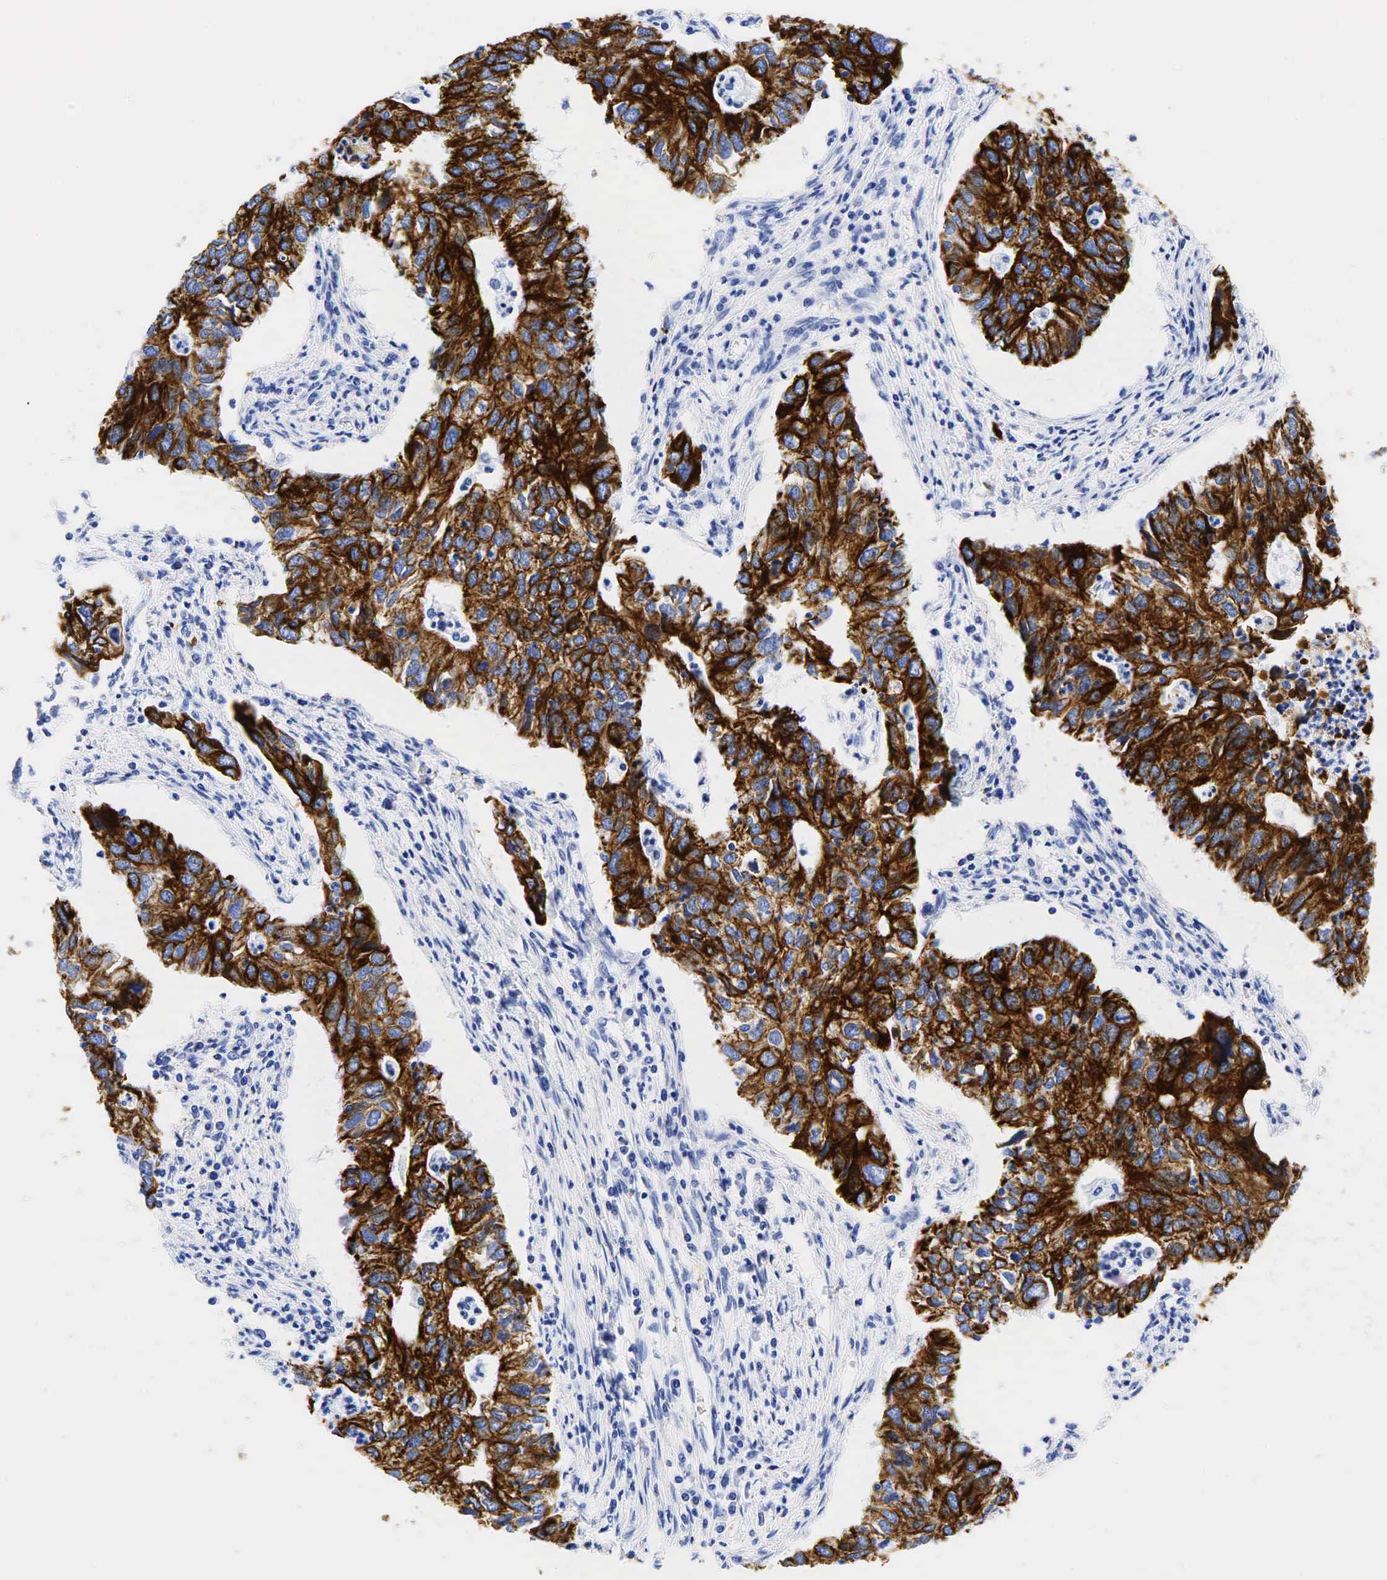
{"staining": {"intensity": "strong", "quantity": ">75%", "location": "cytoplasmic/membranous"}, "tissue": "lung cancer", "cell_type": "Tumor cells", "image_type": "cancer", "snomed": [{"axis": "morphology", "description": "Adenocarcinoma, NOS"}, {"axis": "topography", "description": "Lung"}], "caption": "Brown immunohistochemical staining in human lung cancer displays strong cytoplasmic/membranous expression in approximately >75% of tumor cells.", "gene": "KRT19", "patient": {"sex": "male", "age": 48}}